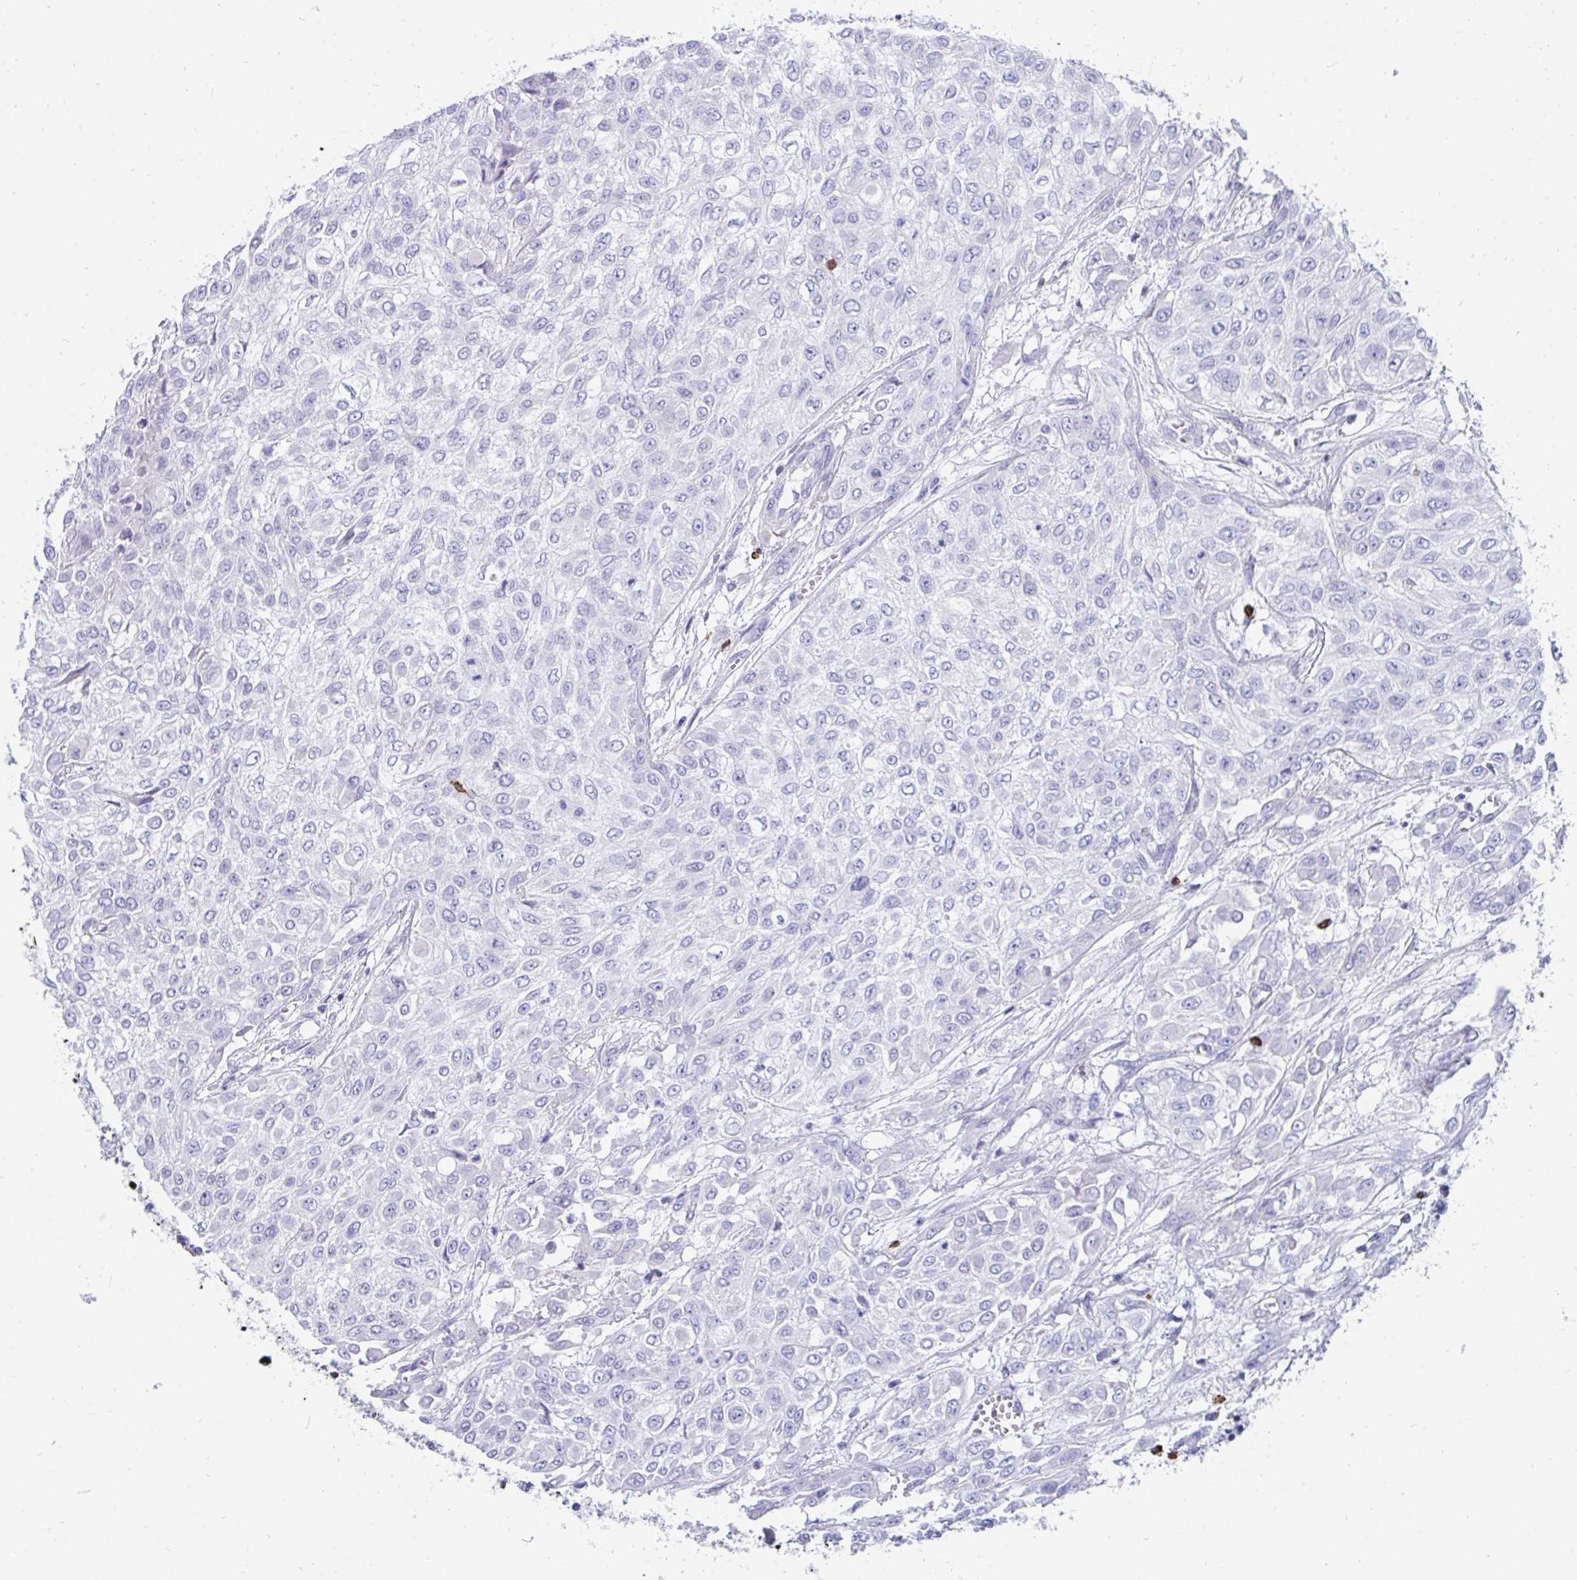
{"staining": {"intensity": "negative", "quantity": "none", "location": "none"}, "tissue": "urothelial cancer", "cell_type": "Tumor cells", "image_type": "cancer", "snomed": [{"axis": "morphology", "description": "Urothelial carcinoma, High grade"}, {"axis": "topography", "description": "Urinary bladder"}], "caption": "Immunohistochemical staining of human urothelial cancer reveals no significant staining in tumor cells.", "gene": "CD7", "patient": {"sex": "male", "age": 57}}